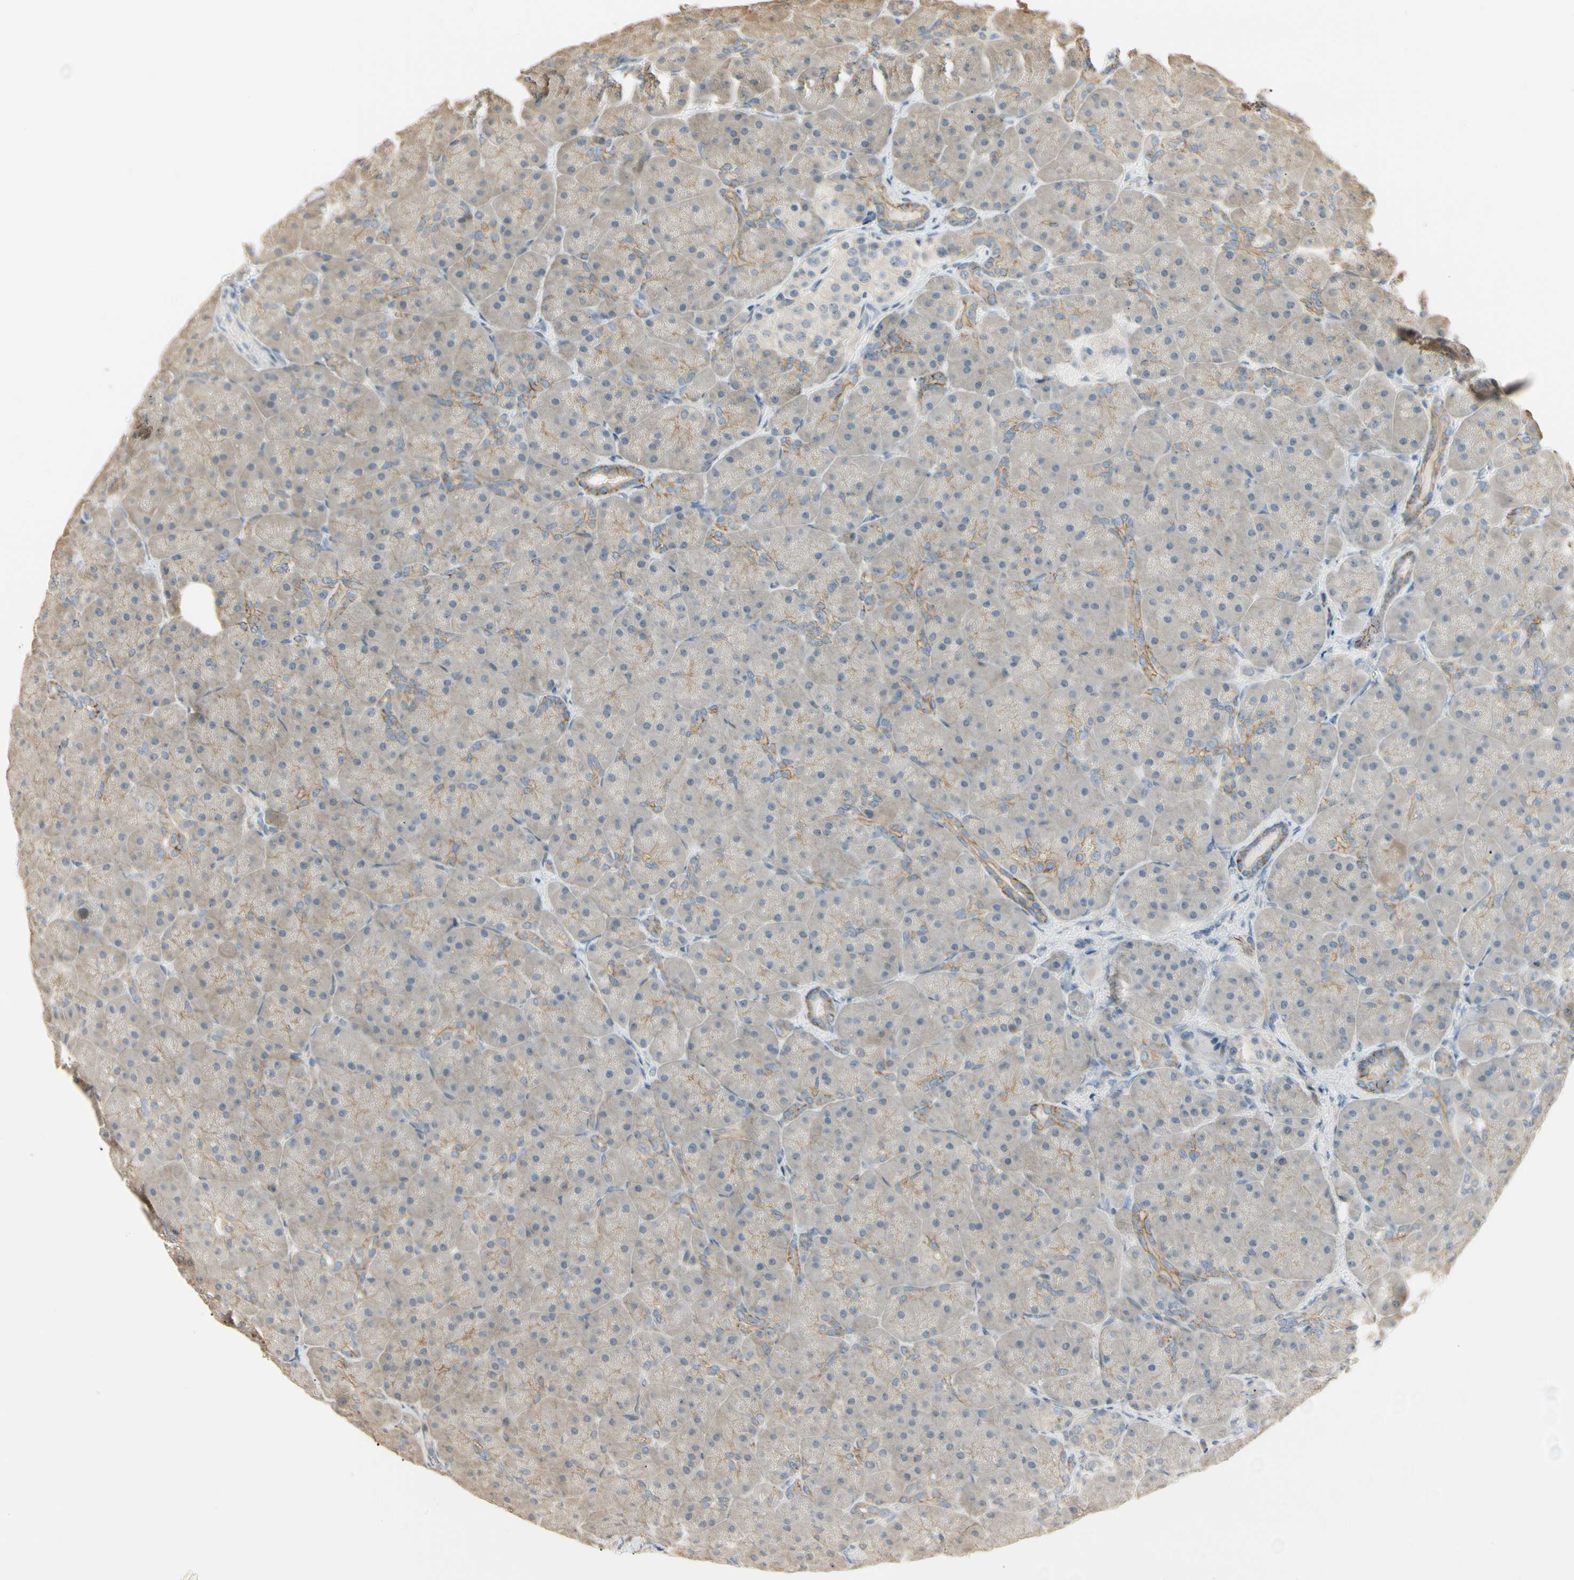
{"staining": {"intensity": "negative", "quantity": "none", "location": "none"}, "tissue": "pancreas", "cell_type": "Exocrine glandular cells", "image_type": "normal", "snomed": [{"axis": "morphology", "description": "Normal tissue, NOS"}, {"axis": "topography", "description": "Pancreas"}], "caption": "This is a histopathology image of IHC staining of normal pancreas, which shows no staining in exocrine glandular cells.", "gene": "P3H2", "patient": {"sex": "male", "age": 66}}